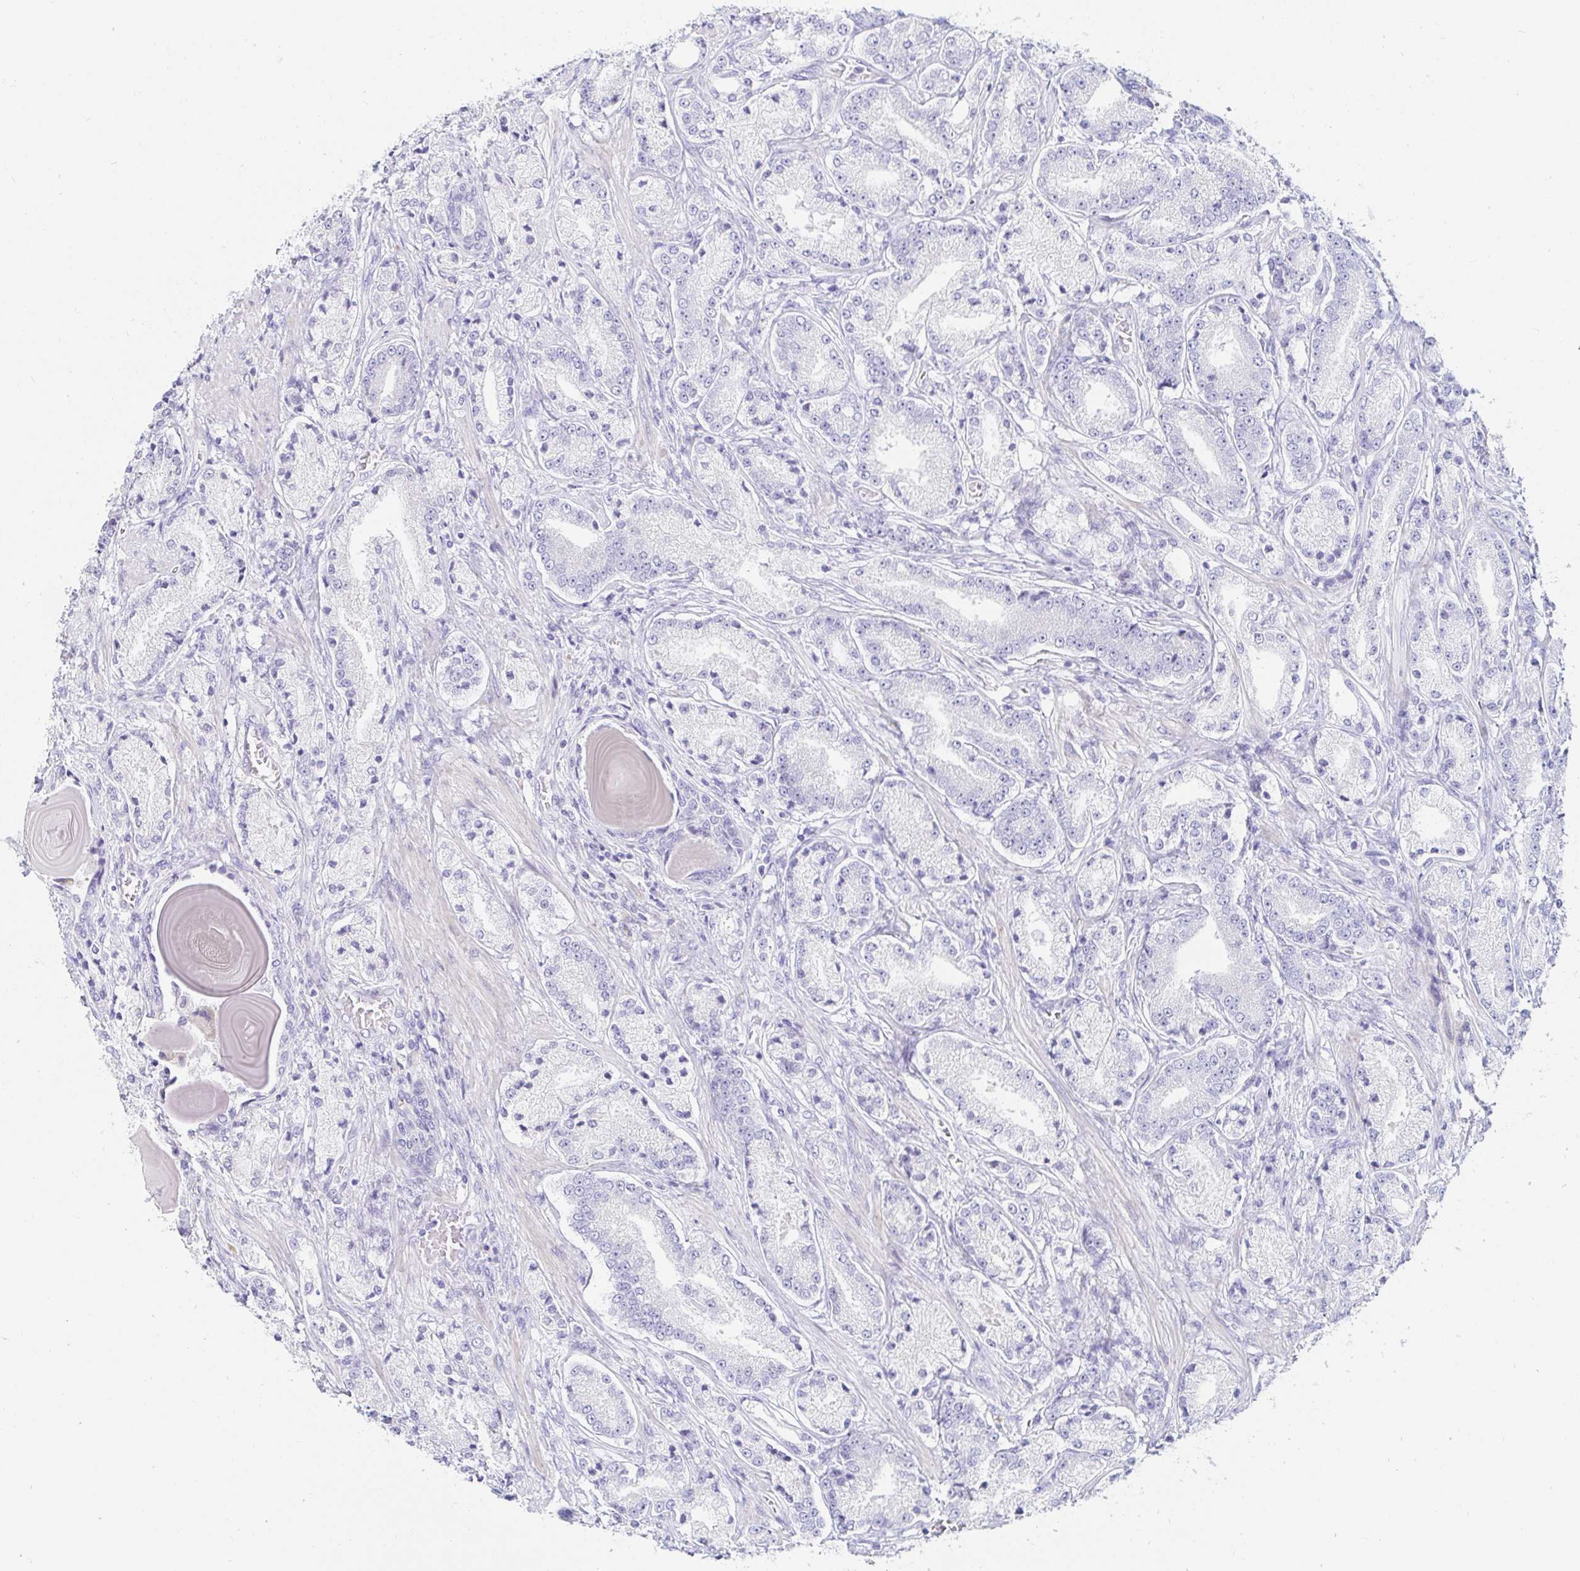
{"staining": {"intensity": "negative", "quantity": "none", "location": "none"}, "tissue": "prostate cancer", "cell_type": "Tumor cells", "image_type": "cancer", "snomed": [{"axis": "morphology", "description": "Adenocarcinoma, High grade"}, {"axis": "topography", "description": "Prostate and seminal vesicle, NOS"}], "caption": "This is an immunohistochemistry (IHC) image of high-grade adenocarcinoma (prostate). There is no expression in tumor cells.", "gene": "C4orf17", "patient": {"sex": "male", "age": 61}}